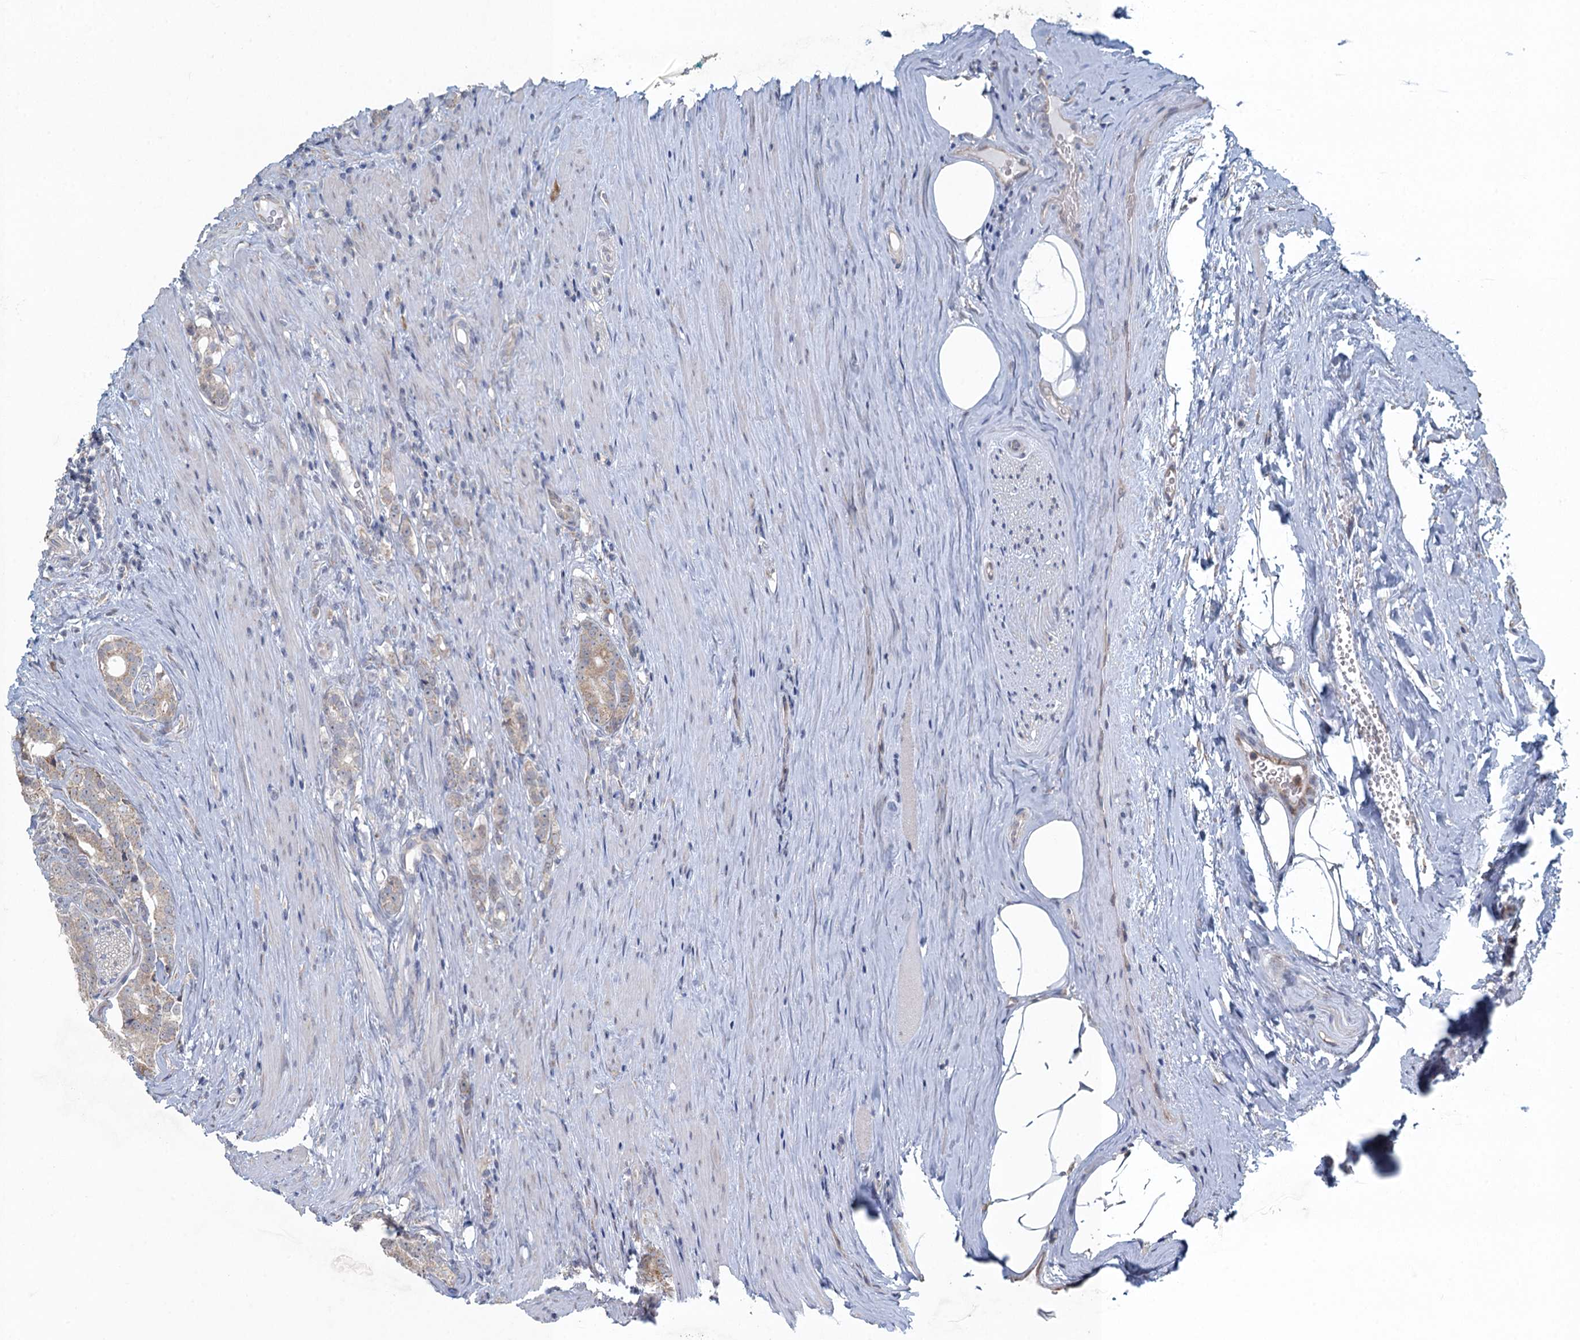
{"staining": {"intensity": "weak", "quantity": "<25%", "location": "cytoplasmic/membranous"}, "tissue": "prostate cancer", "cell_type": "Tumor cells", "image_type": "cancer", "snomed": [{"axis": "morphology", "description": "Adenocarcinoma, Low grade"}, {"axis": "topography", "description": "Prostate"}], "caption": "Prostate cancer was stained to show a protein in brown. There is no significant expression in tumor cells.", "gene": "TEX35", "patient": {"sex": "male", "age": 71}}